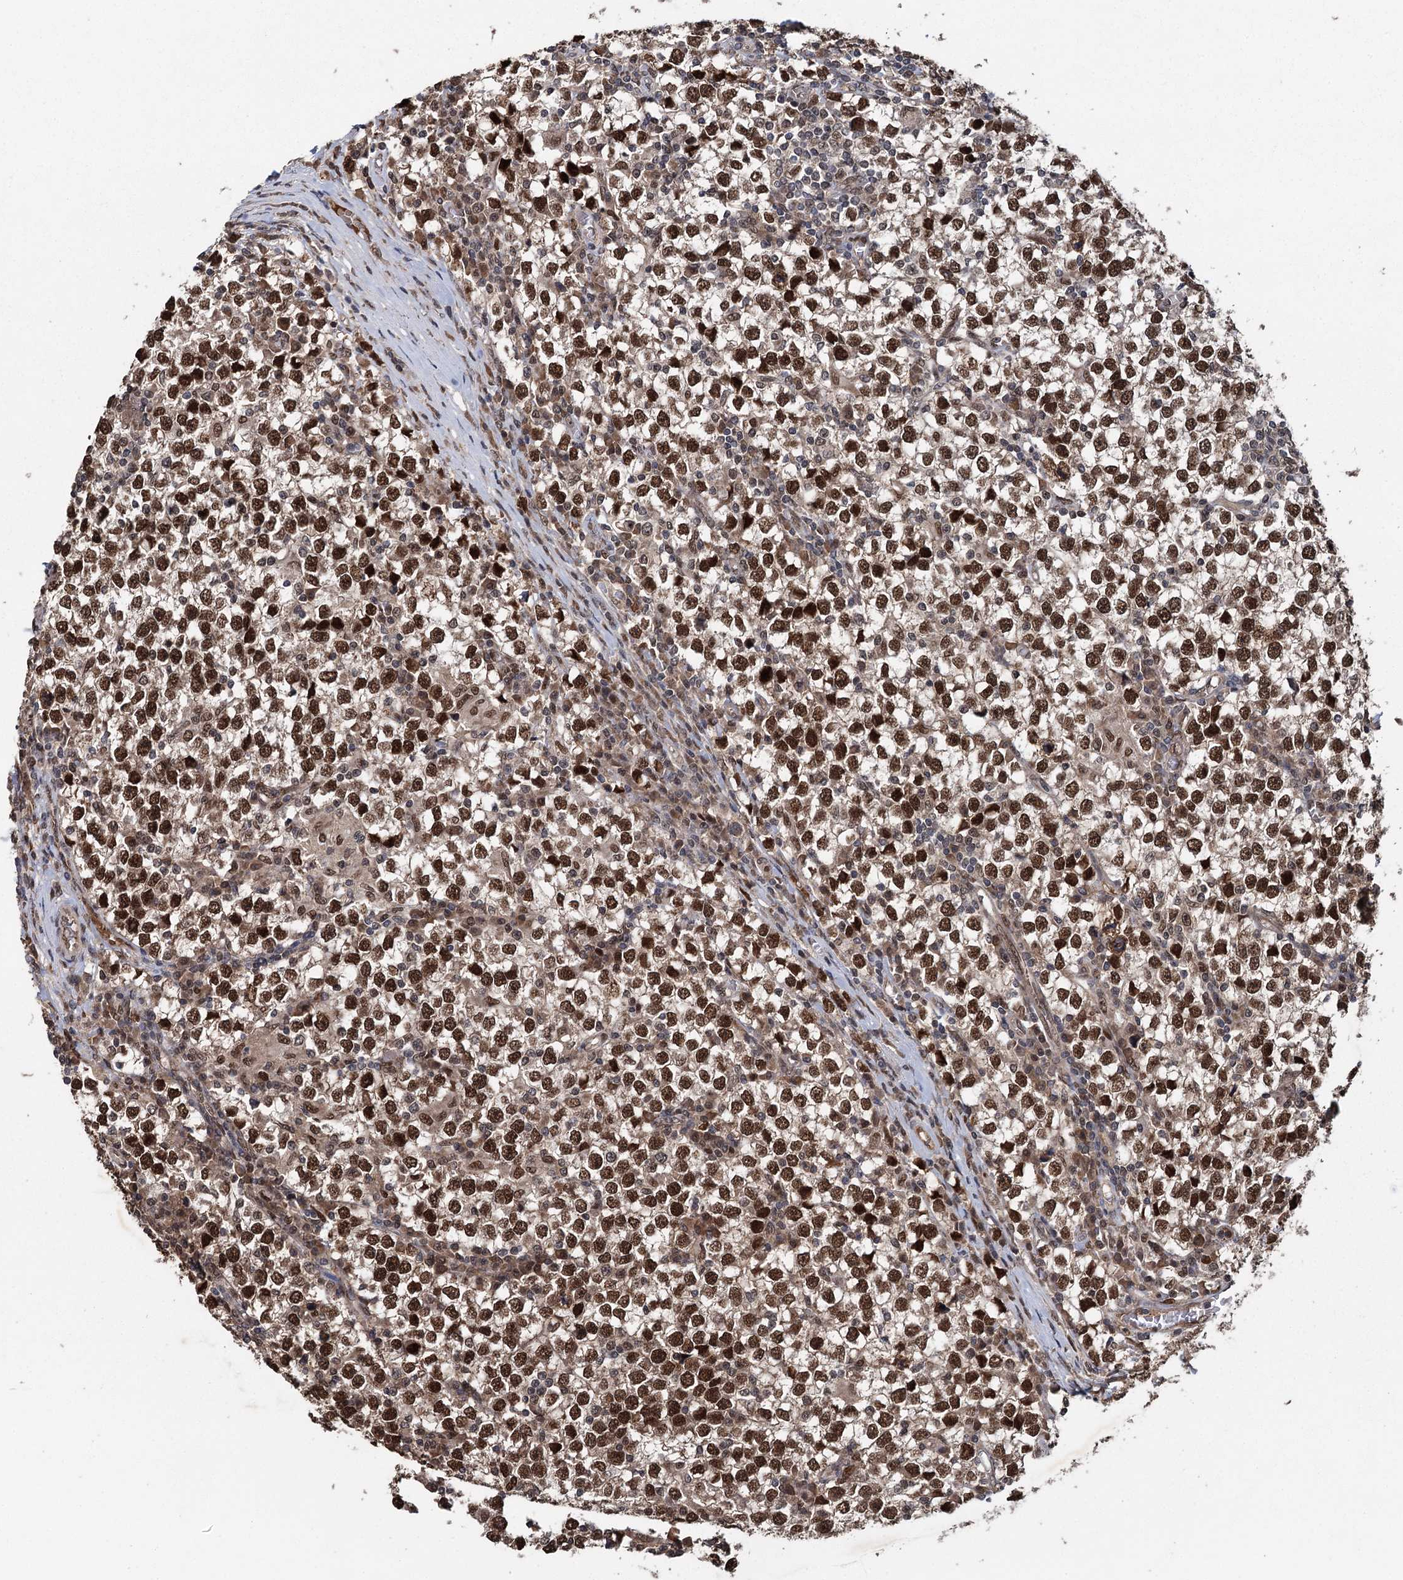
{"staining": {"intensity": "strong", "quantity": ">75%", "location": "nuclear"}, "tissue": "testis cancer", "cell_type": "Tumor cells", "image_type": "cancer", "snomed": [{"axis": "morphology", "description": "Seminoma, NOS"}, {"axis": "topography", "description": "Testis"}], "caption": "A brown stain highlights strong nuclear positivity of a protein in human testis cancer (seminoma) tumor cells.", "gene": "MYG1", "patient": {"sex": "male", "age": 65}}